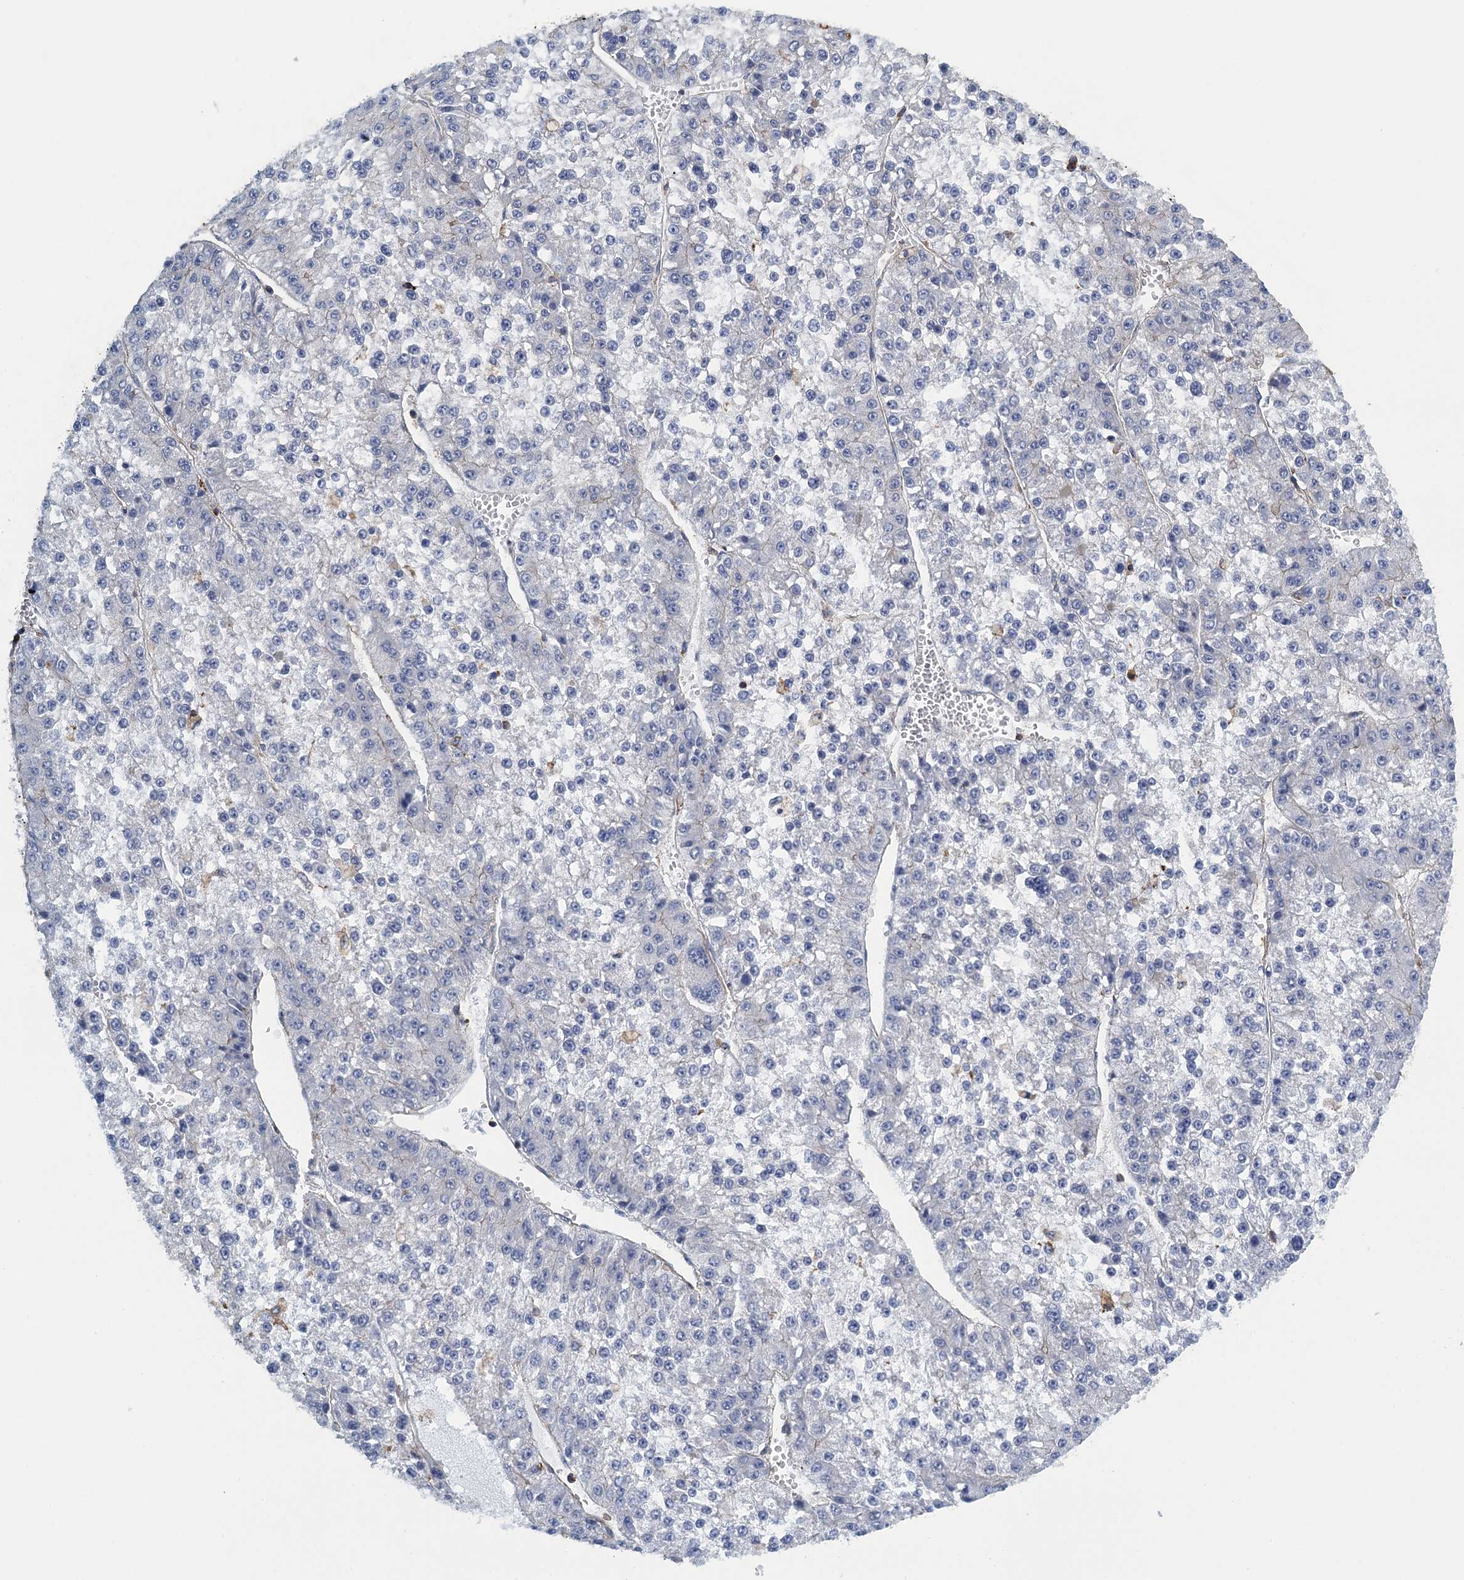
{"staining": {"intensity": "negative", "quantity": "none", "location": "none"}, "tissue": "liver cancer", "cell_type": "Tumor cells", "image_type": "cancer", "snomed": [{"axis": "morphology", "description": "Carcinoma, Hepatocellular, NOS"}, {"axis": "topography", "description": "Liver"}], "caption": "High power microscopy image of an IHC photomicrograph of liver cancer (hepatocellular carcinoma), revealing no significant positivity in tumor cells. Brightfield microscopy of immunohistochemistry (IHC) stained with DAB (3,3'-diaminobenzidine) (brown) and hematoxylin (blue), captured at high magnification.", "gene": "PROSER2", "patient": {"sex": "female", "age": 73}}